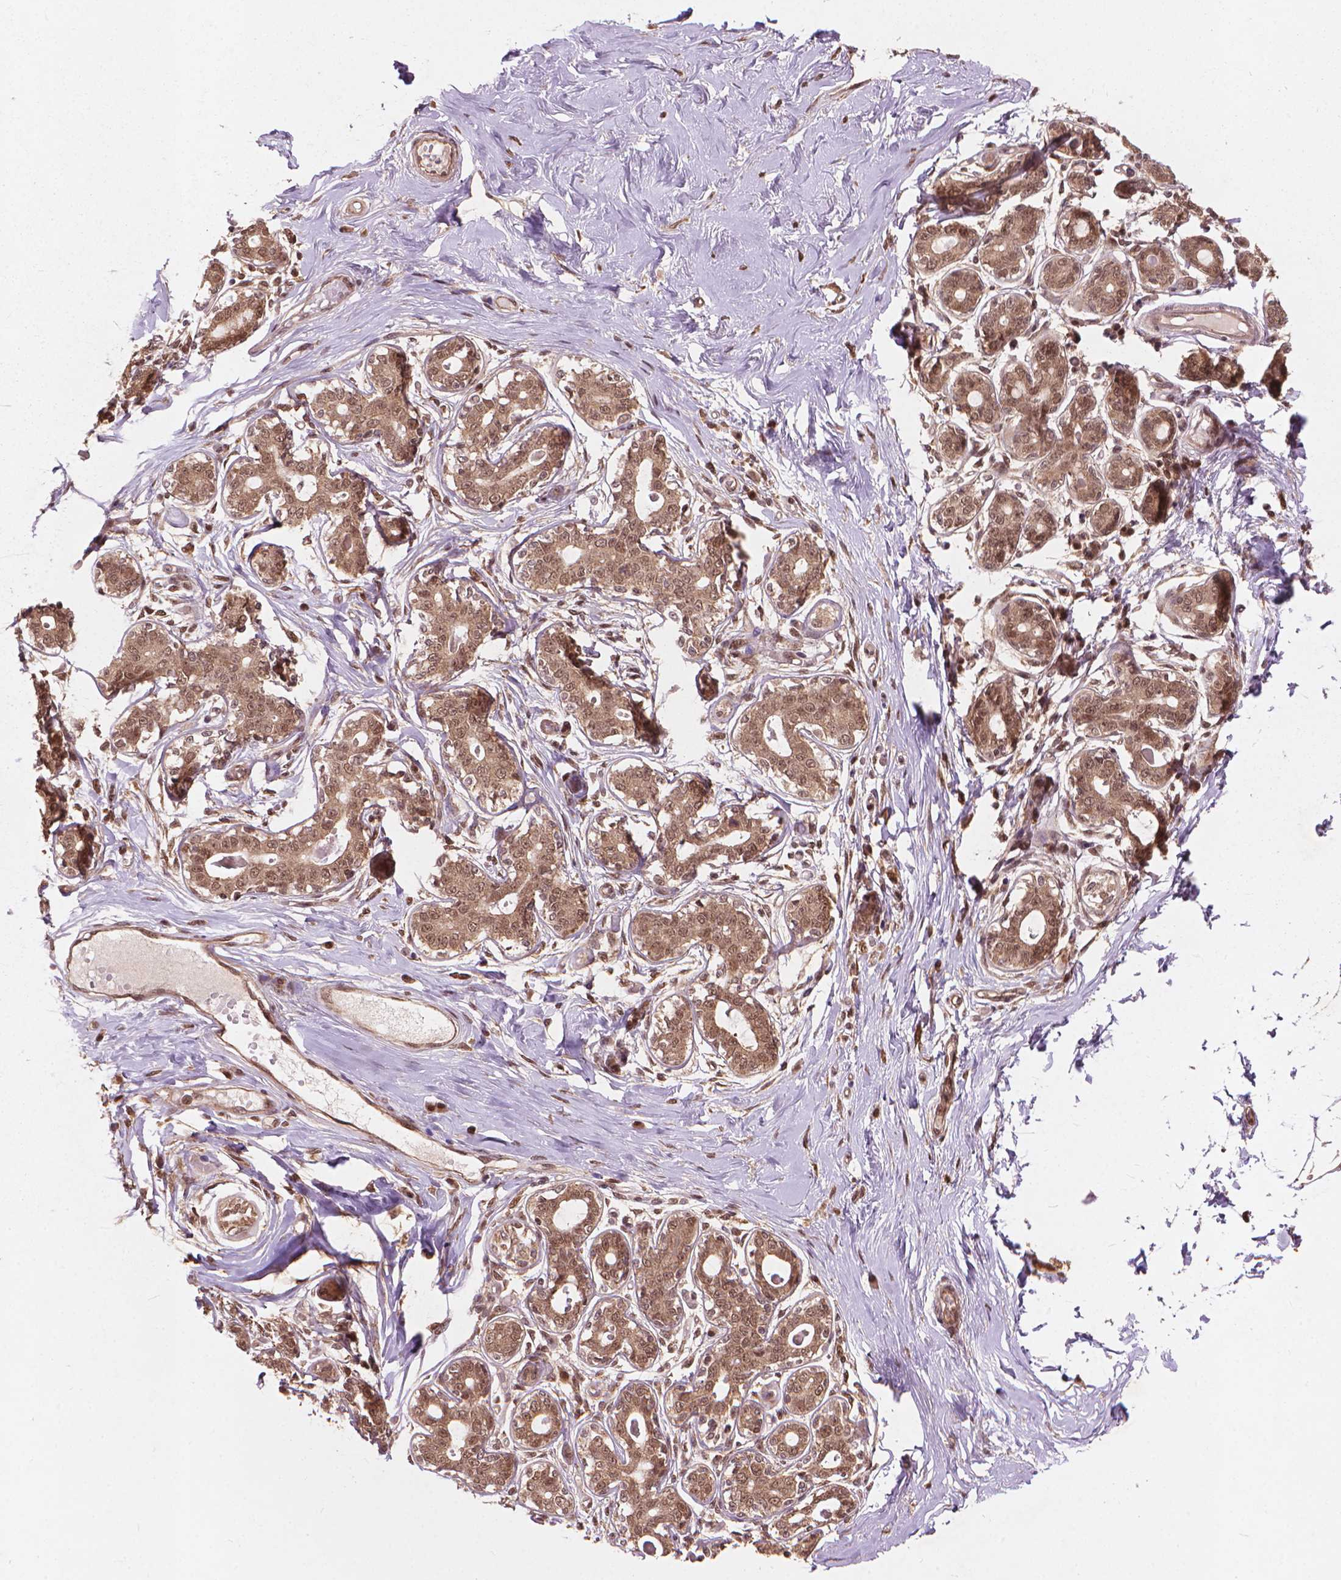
{"staining": {"intensity": "moderate", "quantity": "<25%", "location": "nuclear"}, "tissue": "breast", "cell_type": "Adipocytes", "image_type": "normal", "snomed": [{"axis": "morphology", "description": "Normal tissue, NOS"}, {"axis": "topography", "description": "Skin"}, {"axis": "topography", "description": "Breast"}], "caption": "Moderate nuclear positivity for a protein is identified in approximately <25% of adipocytes of benign breast using immunohistochemistry (IHC).", "gene": "SSU72", "patient": {"sex": "female", "age": 43}}